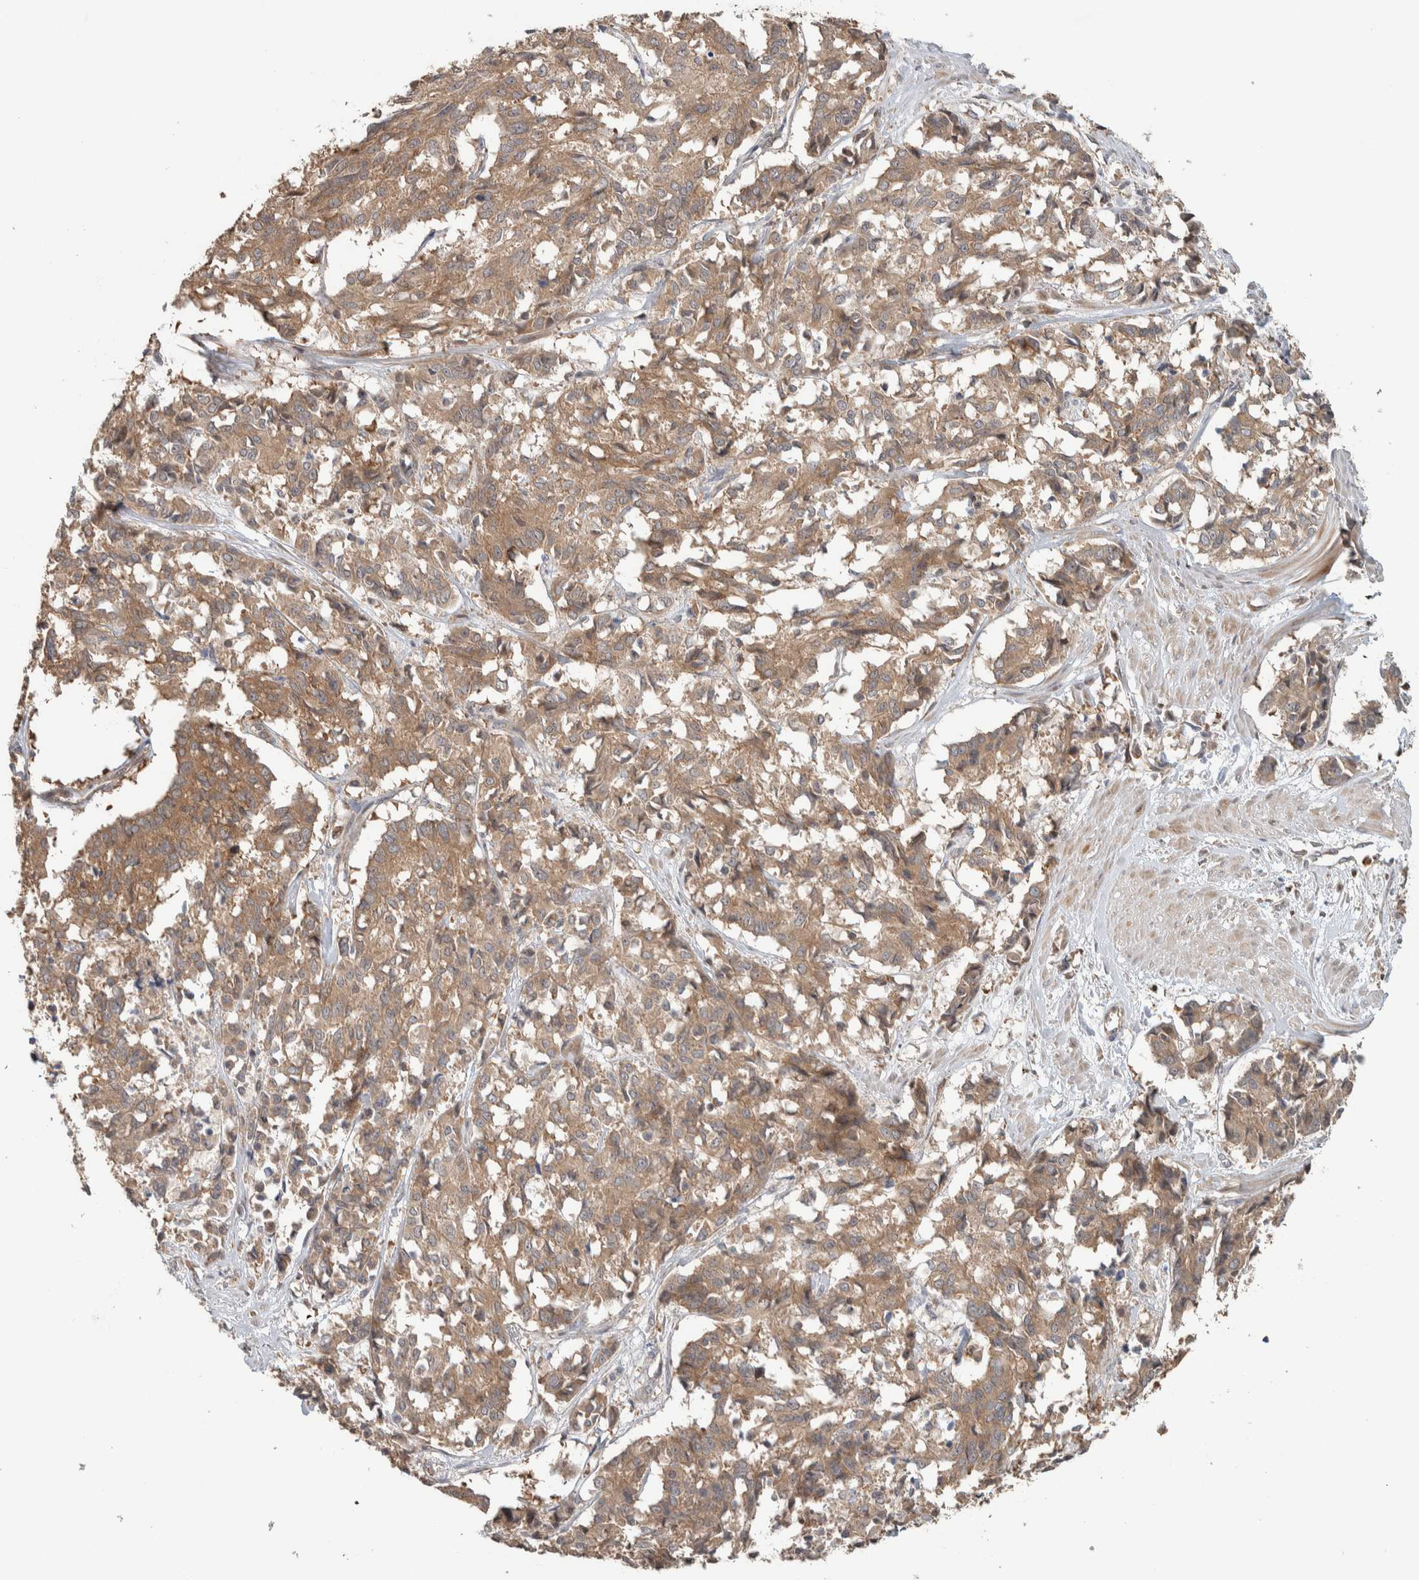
{"staining": {"intensity": "moderate", "quantity": ">75%", "location": "cytoplasmic/membranous"}, "tissue": "cervical cancer", "cell_type": "Tumor cells", "image_type": "cancer", "snomed": [{"axis": "morphology", "description": "Squamous cell carcinoma, NOS"}, {"axis": "topography", "description": "Cervix"}], "caption": "The image displays immunohistochemical staining of cervical squamous cell carcinoma. There is moderate cytoplasmic/membranous staining is seen in about >75% of tumor cells. (Stains: DAB (3,3'-diaminobenzidine) in brown, nuclei in blue, Microscopy: brightfield microscopy at high magnification).", "gene": "VPS53", "patient": {"sex": "female", "age": 35}}